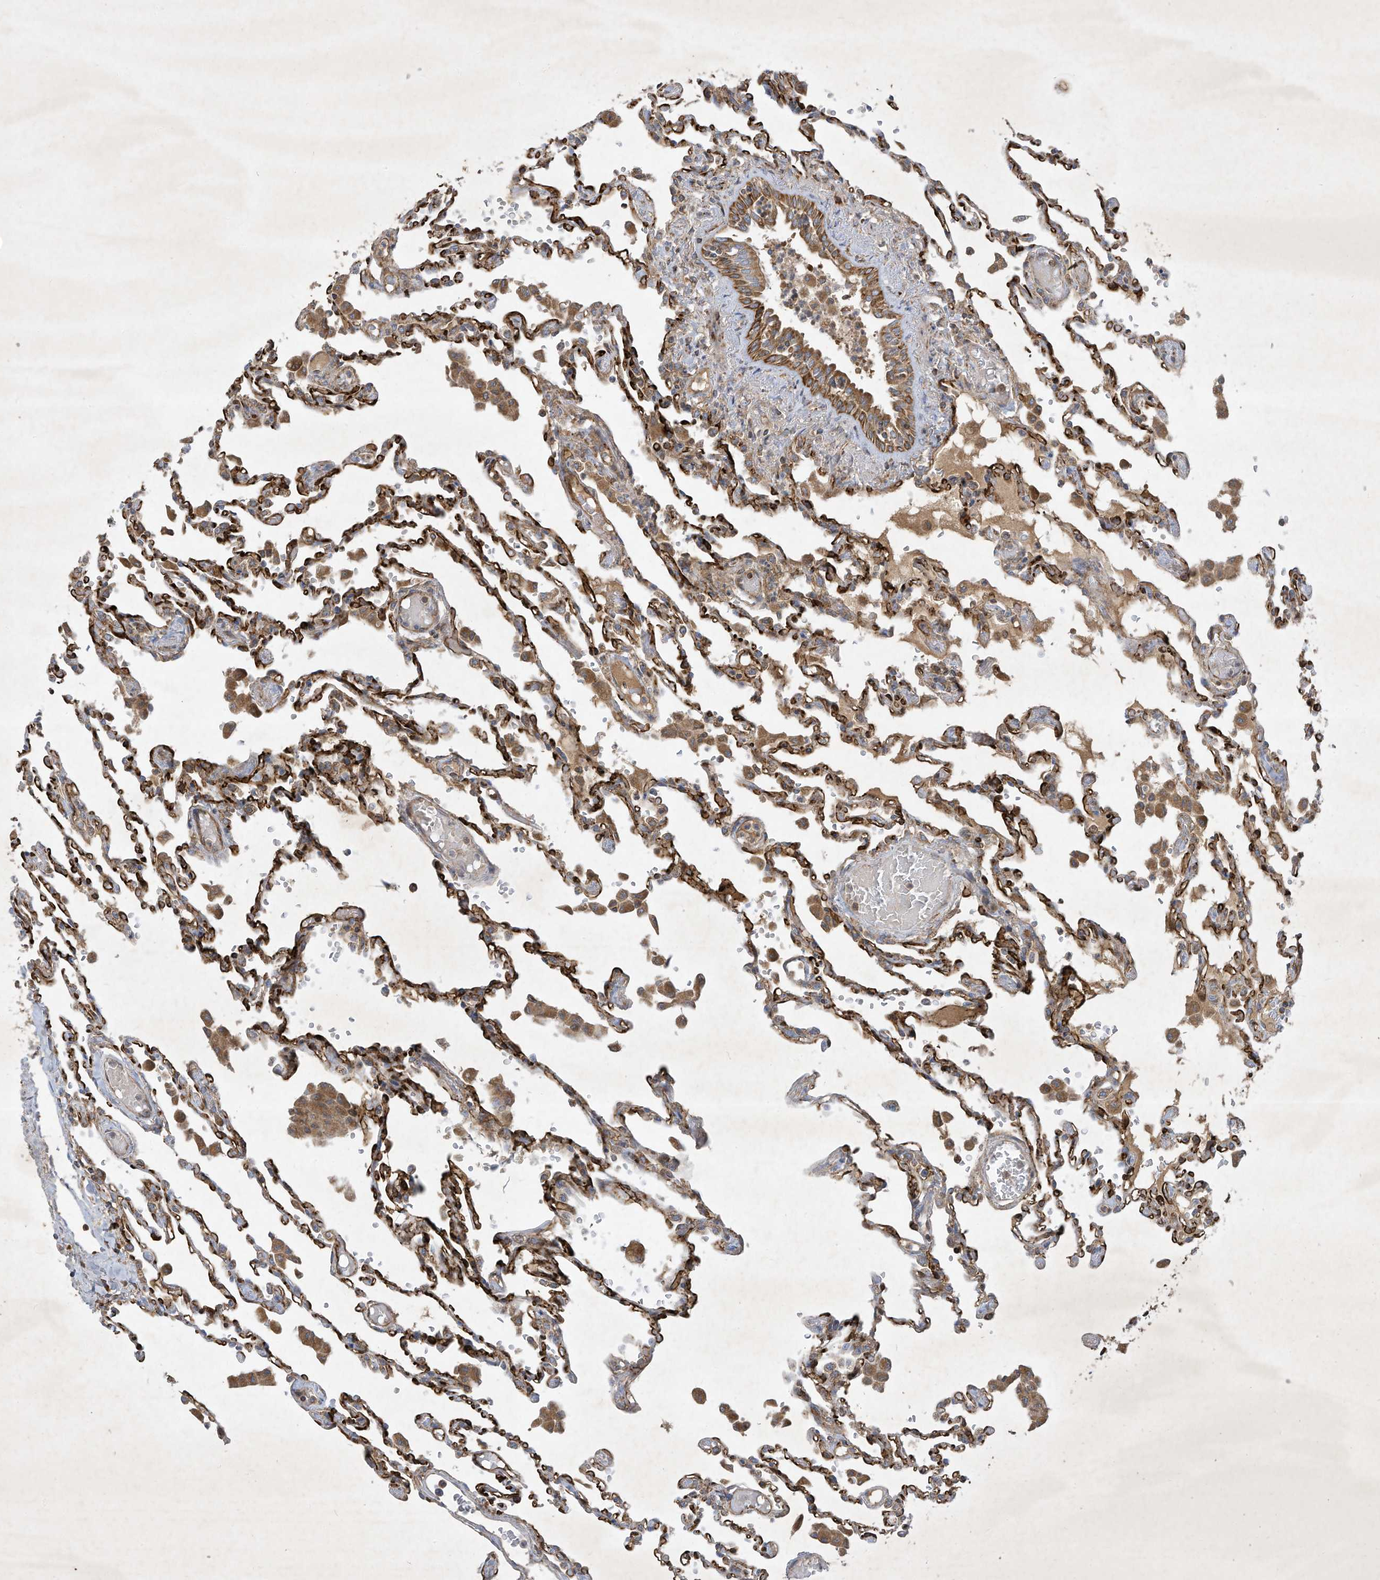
{"staining": {"intensity": "strong", "quantity": ">75%", "location": "cytoplasmic/membranous"}, "tissue": "lung", "cell_type": "Alveolar cells", "image_type": "normal", "snomed": [{"axis": "morphology", "description": "Normal tissue, NOS"}, {"axis": "topography", "description": "Bronchus"}, {"axis": "topography", "description": "Lung"}], "caption": "A high amount of strong cytoplasmic/membranous staining is present in about >75% of alveolar cells in benign lung. Nuclei are stained in blue.", "gene": "SYNJ2", "patient": {"sex": "female", "age": 49}}